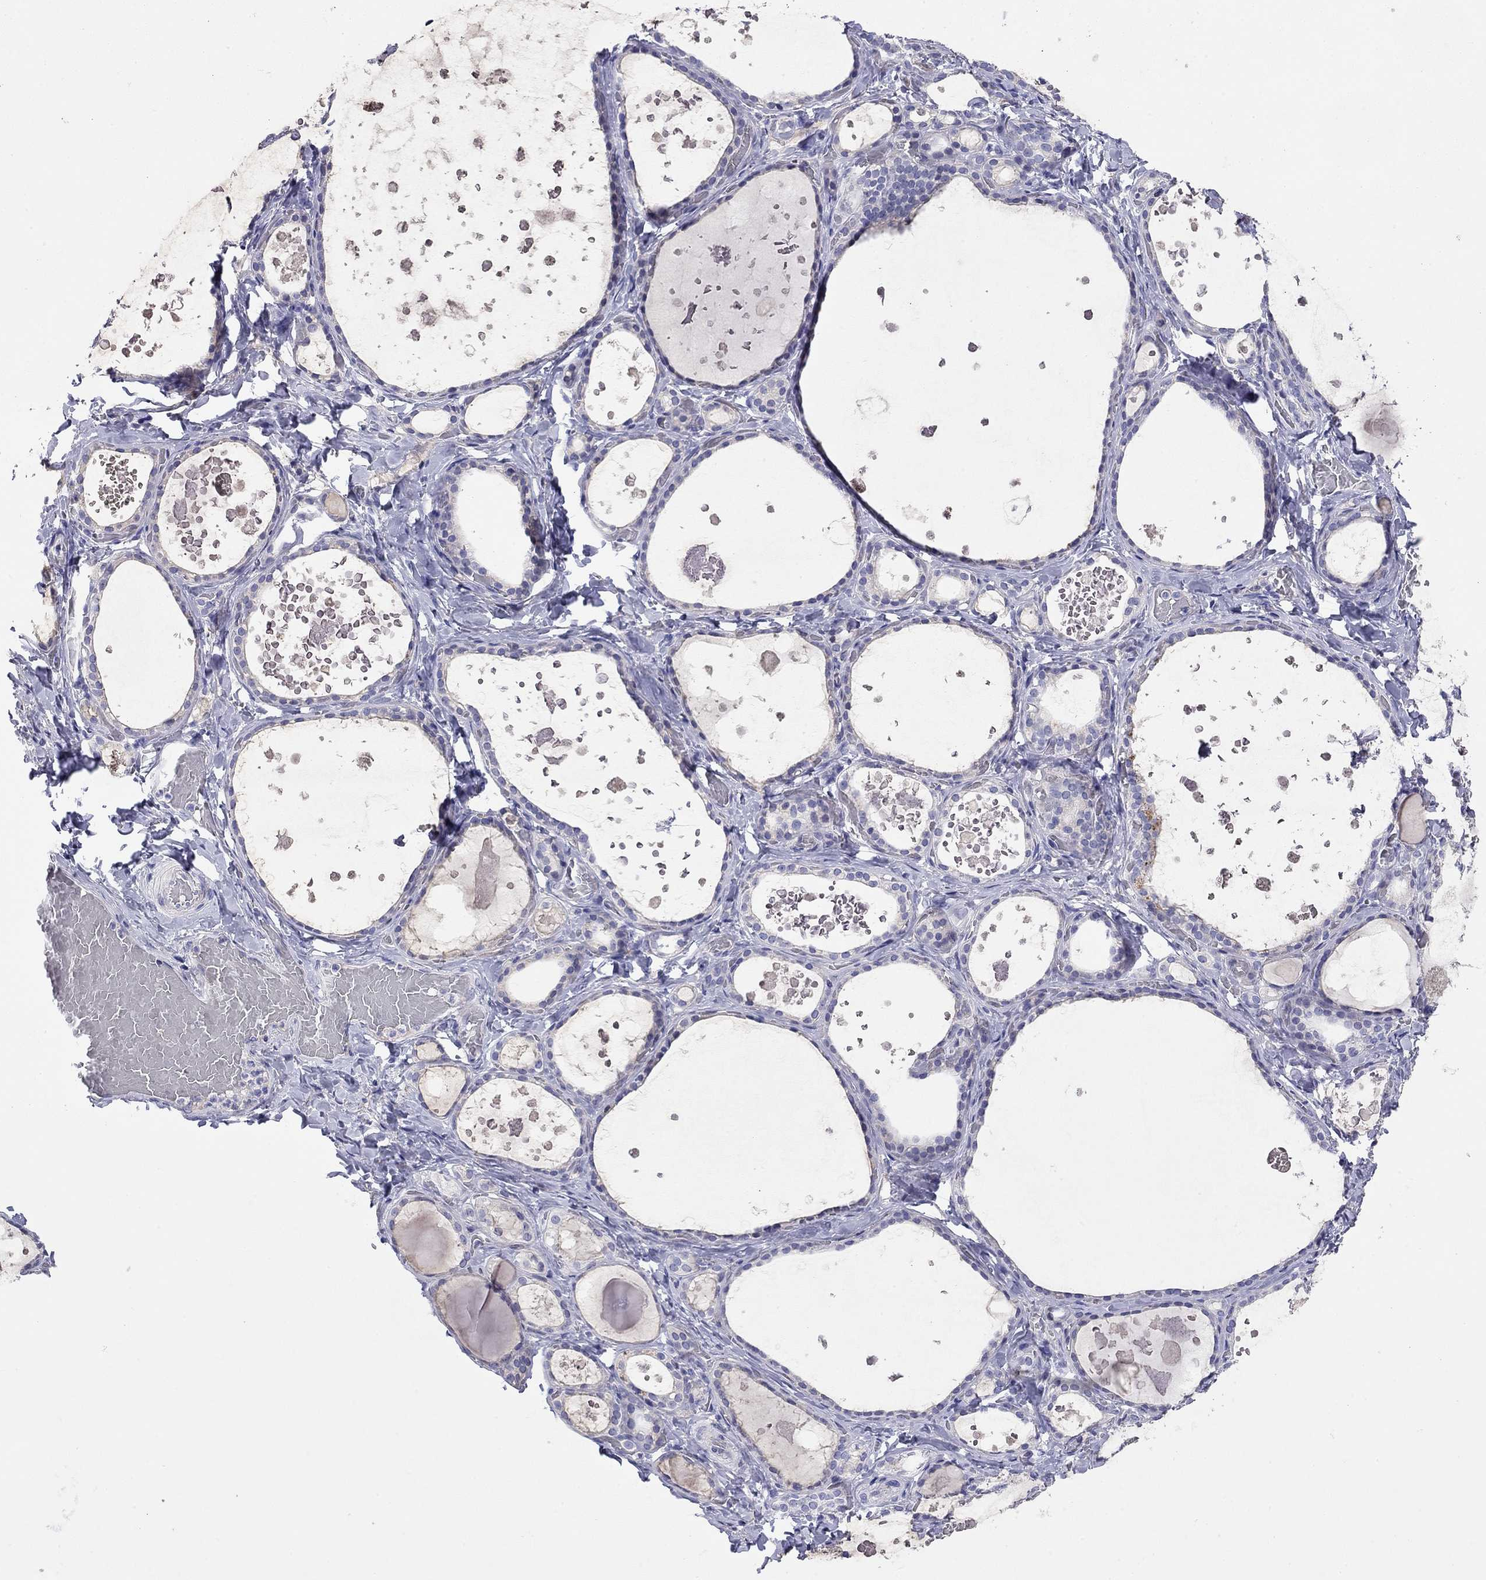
{"staining": {"intensity": "negative", "quantity": "none", "location": "none"}, "tissue": "thyroid gland", "cell_type": "Glandular cells", "image_type": "normal", "snomed": [{"axis": "morphology", "description": "Normal tissue, NOS"}, {"axis": "topography", "description": "Thyroid gland"}], "caption": "Immunohistochemistry (IHC) histopathology image of benign thyroid gland: thyroid gland stained with DAB reveals no significant protein staining in glandular cells.", "gene": "CMYA5", "patient": {"sex": "female", "age": 56}}